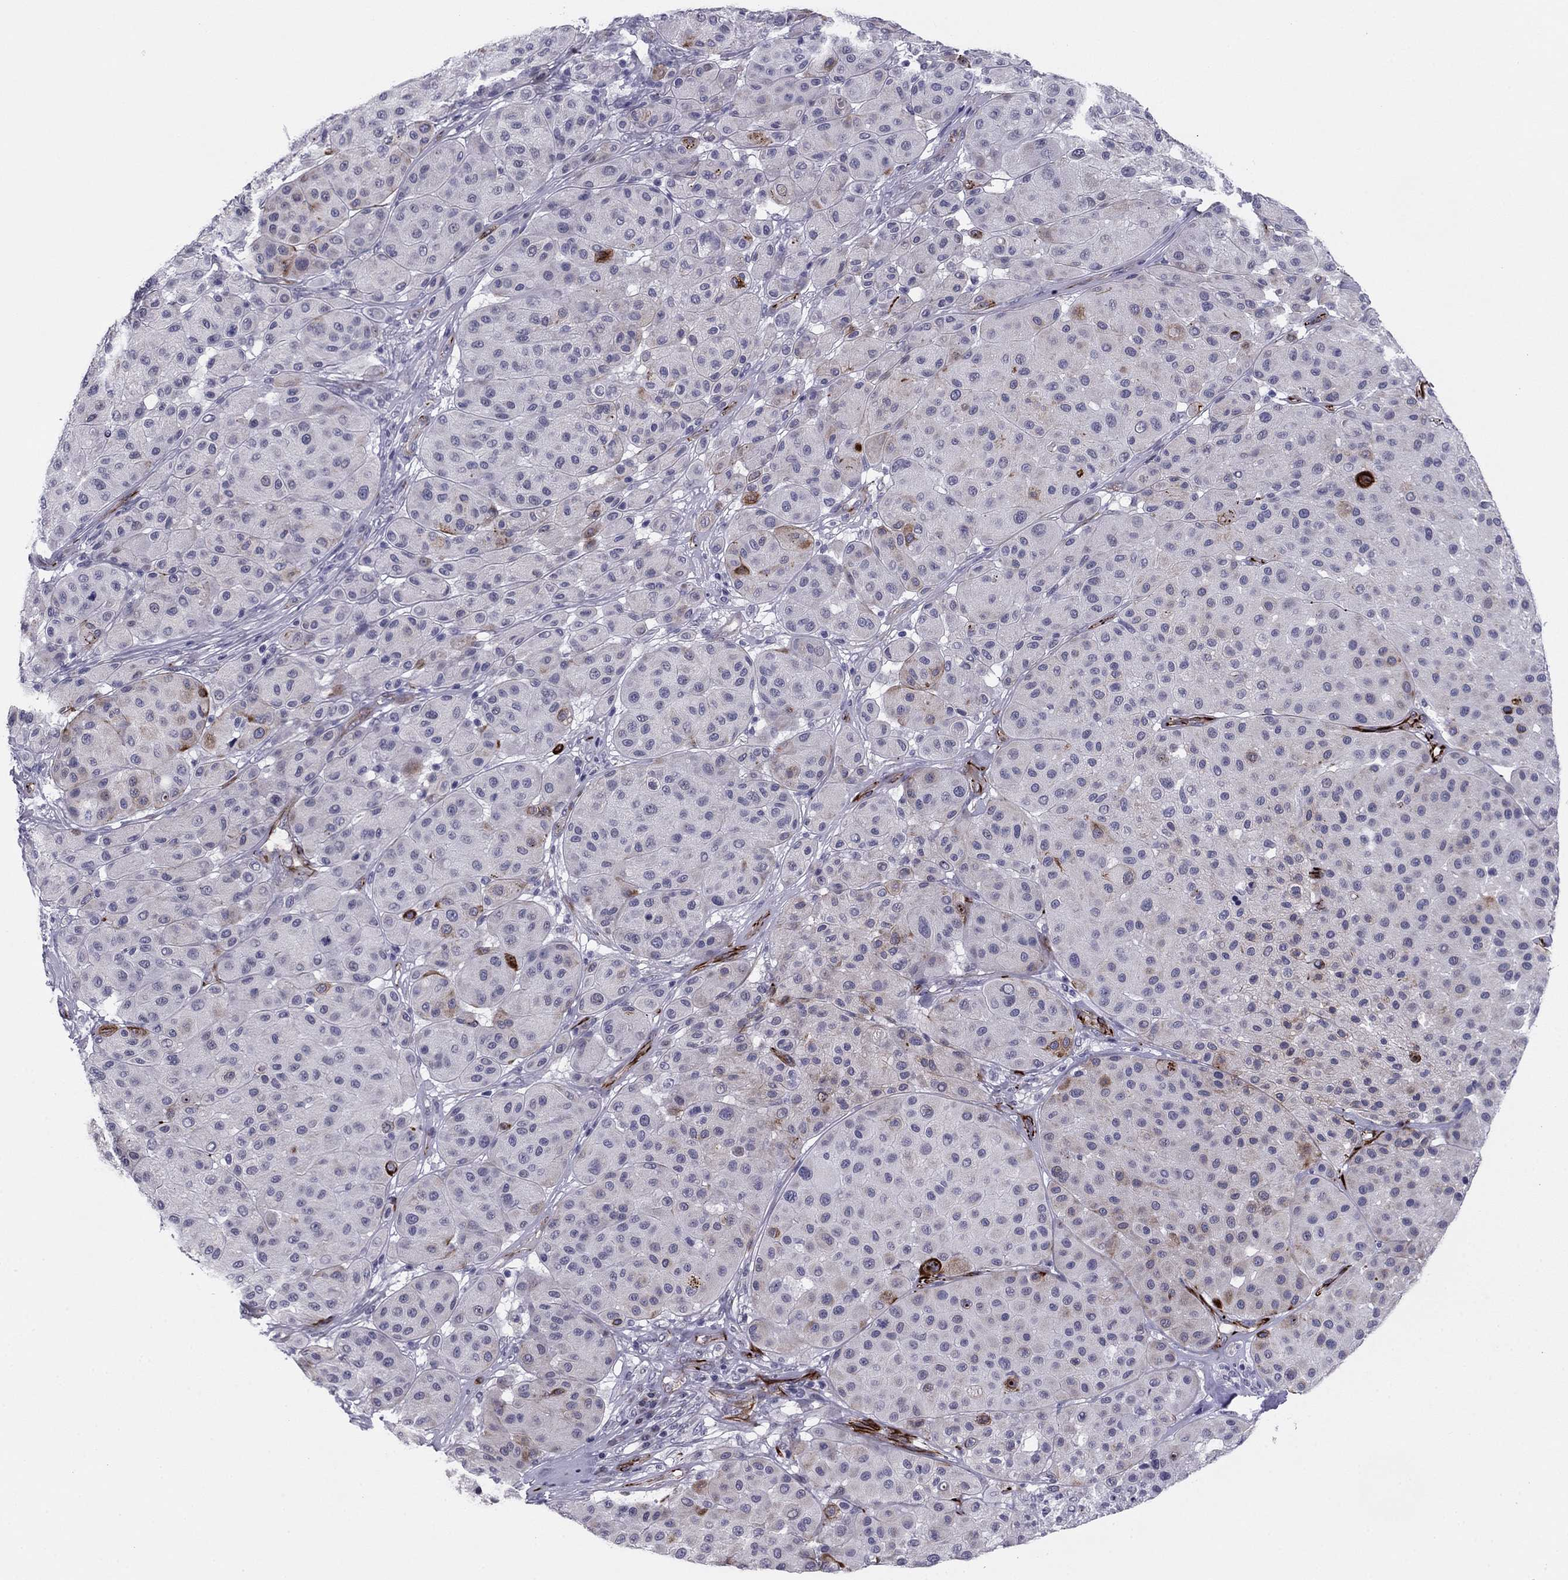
{"staining": {"intensity": "moderate", "quantity": "<25%", "location": "cytoplasmic/membranous"}, "tissue": "melanoma", "cell_type": "Tumor cells", "image_type": "cancer", "snomed": [{"axis": "morphology", "description": "Malignant melanoma, Metastatic site"}, {"axis": "topography", "description": "Smooth muscle"}], "caption": "Protein analysis of malignant melanoma (metastatic site) tissue shows moderate cytoplasmic/membranous staining in about <25% of tumor cells. The staining was performed using DAB (3,3'-diaminobenzidine), with brown indicating positive protein expression. Nuclei are stained blue with hematoxylin.", "gene": "ANKS4B", "patient": {"sex": "male", "age": 41}}